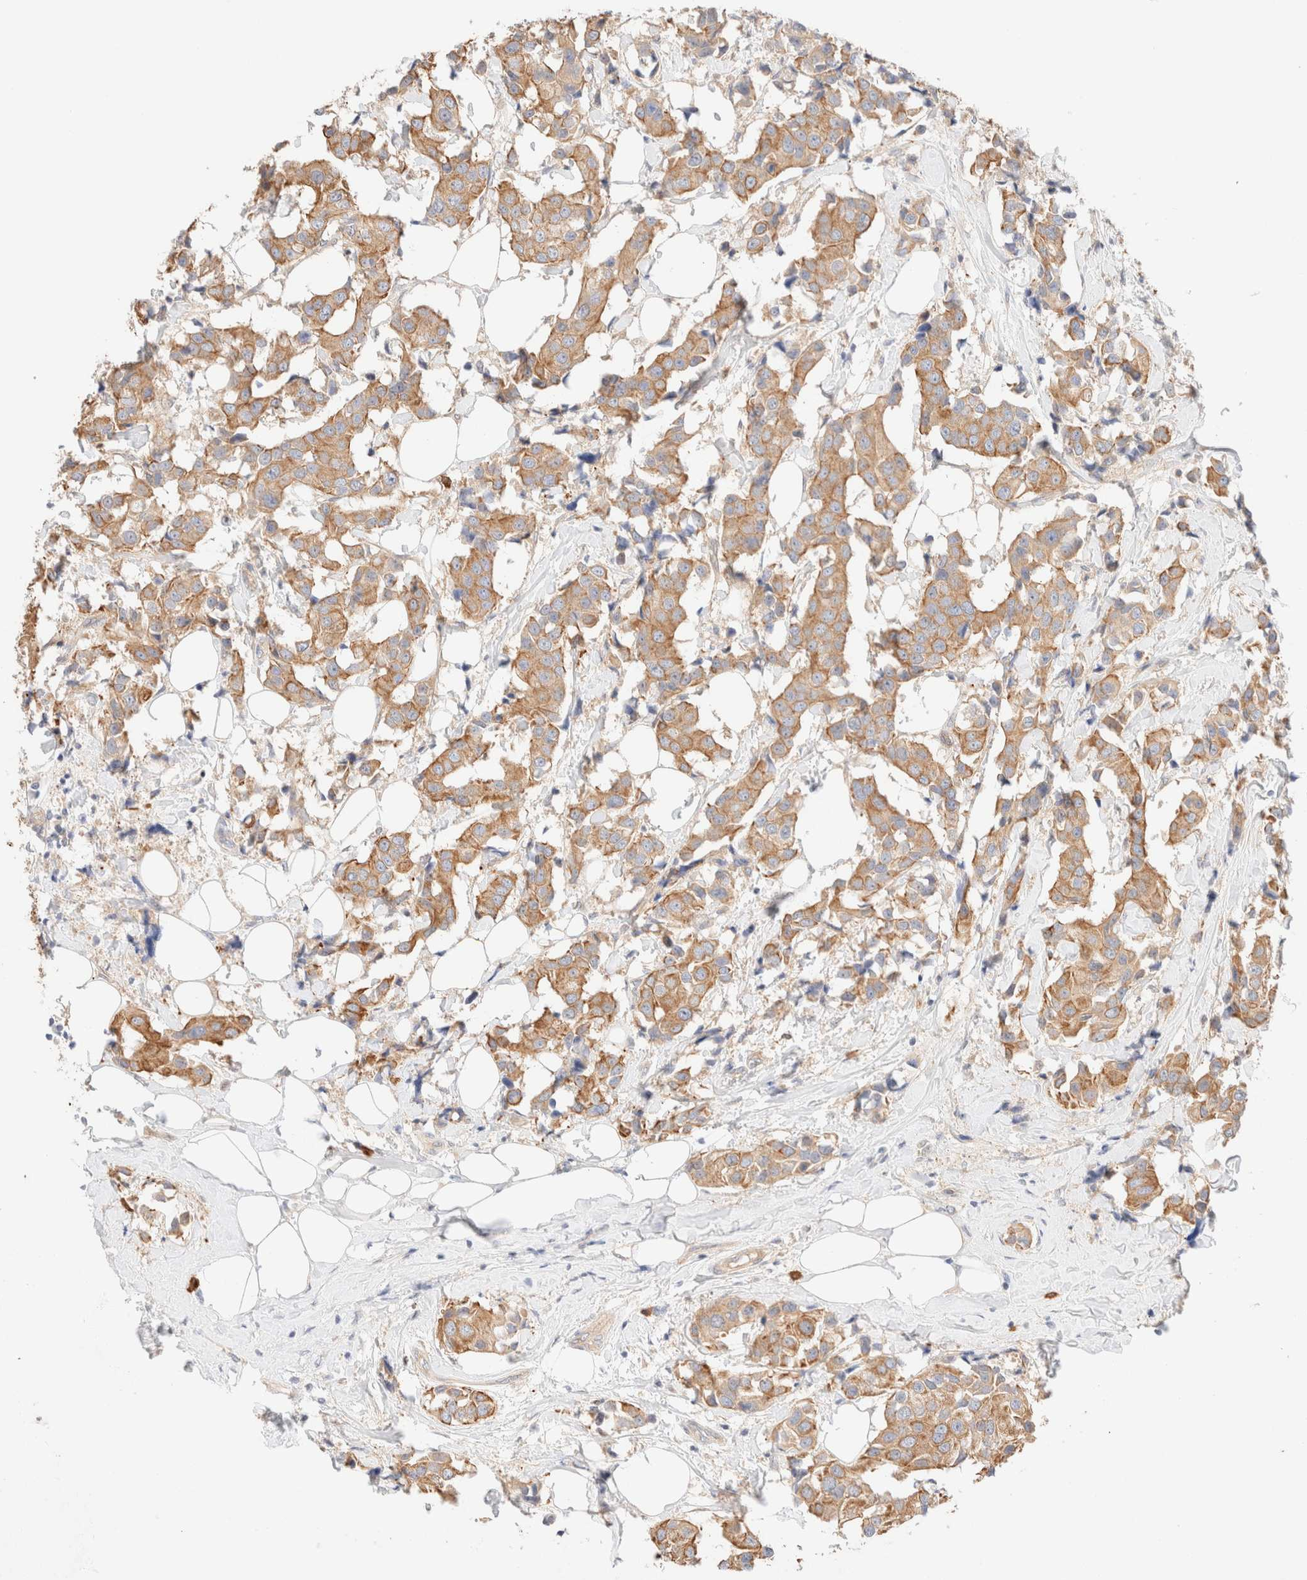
{"staining": {"intensity": "moderate", "quantity": ">75%", "location": "cytoplasmic/membranous"}, "tissue": "breast cancer", "cell_type": "Tumor cells", "image_type": "cancer", "snomed": [{"axis": "morphology", "description": "Normal tissue, NOS"}, {"axis": "morphology", "description": "Duct carcinoma"}, {"axis": "topography", "description": "Breast"}], "caption": "Immunohistochemical staining of invasive ductal carcinoma (breast) reveals medium levels of moderate cytoplasmic/membranous positivity in about >75% of tumor cells.", "gene": "NIBAN2", "patient": {"sex": "female", "age": 39}}